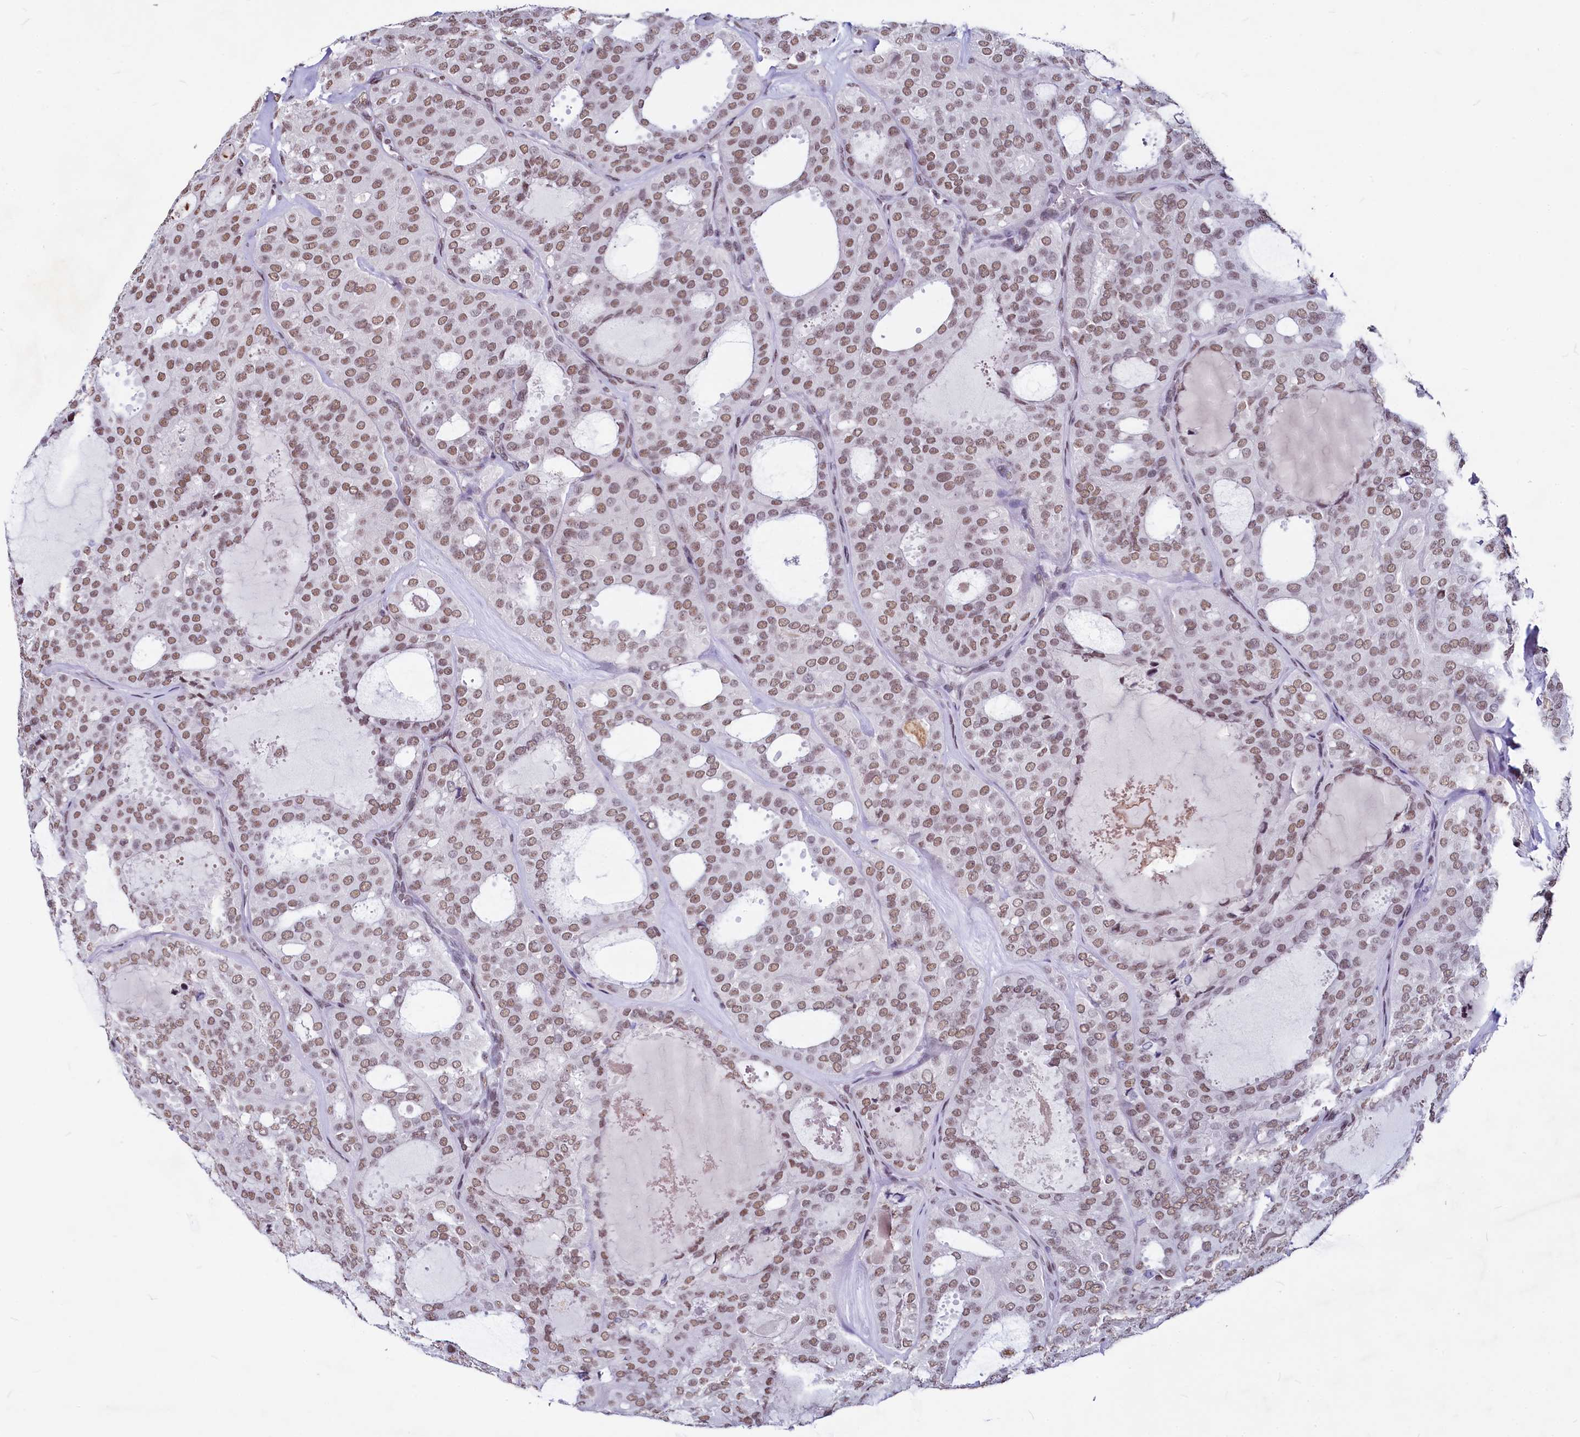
{"staining": {"intensity": "moderate", "quantity": ">75%", "location": "nuclear"}, "tissue": "thyroid cancer", "cell_type": "Tumor cells", "image_type": "cancer", "snomed": [{"axis": "morphology", "description": "Follicular adenoma carcinoma, NOS"}, {"axis": "topography", "description": "Thyroid gland"}], "caption": "An image of follicular adenoma carcinoma (thyroid) stained for a protein exhibits moderate nuclear brown staining in tumor cells.", "gene": "PARPBP", "patient": {"sex": "male", "age": 75}}